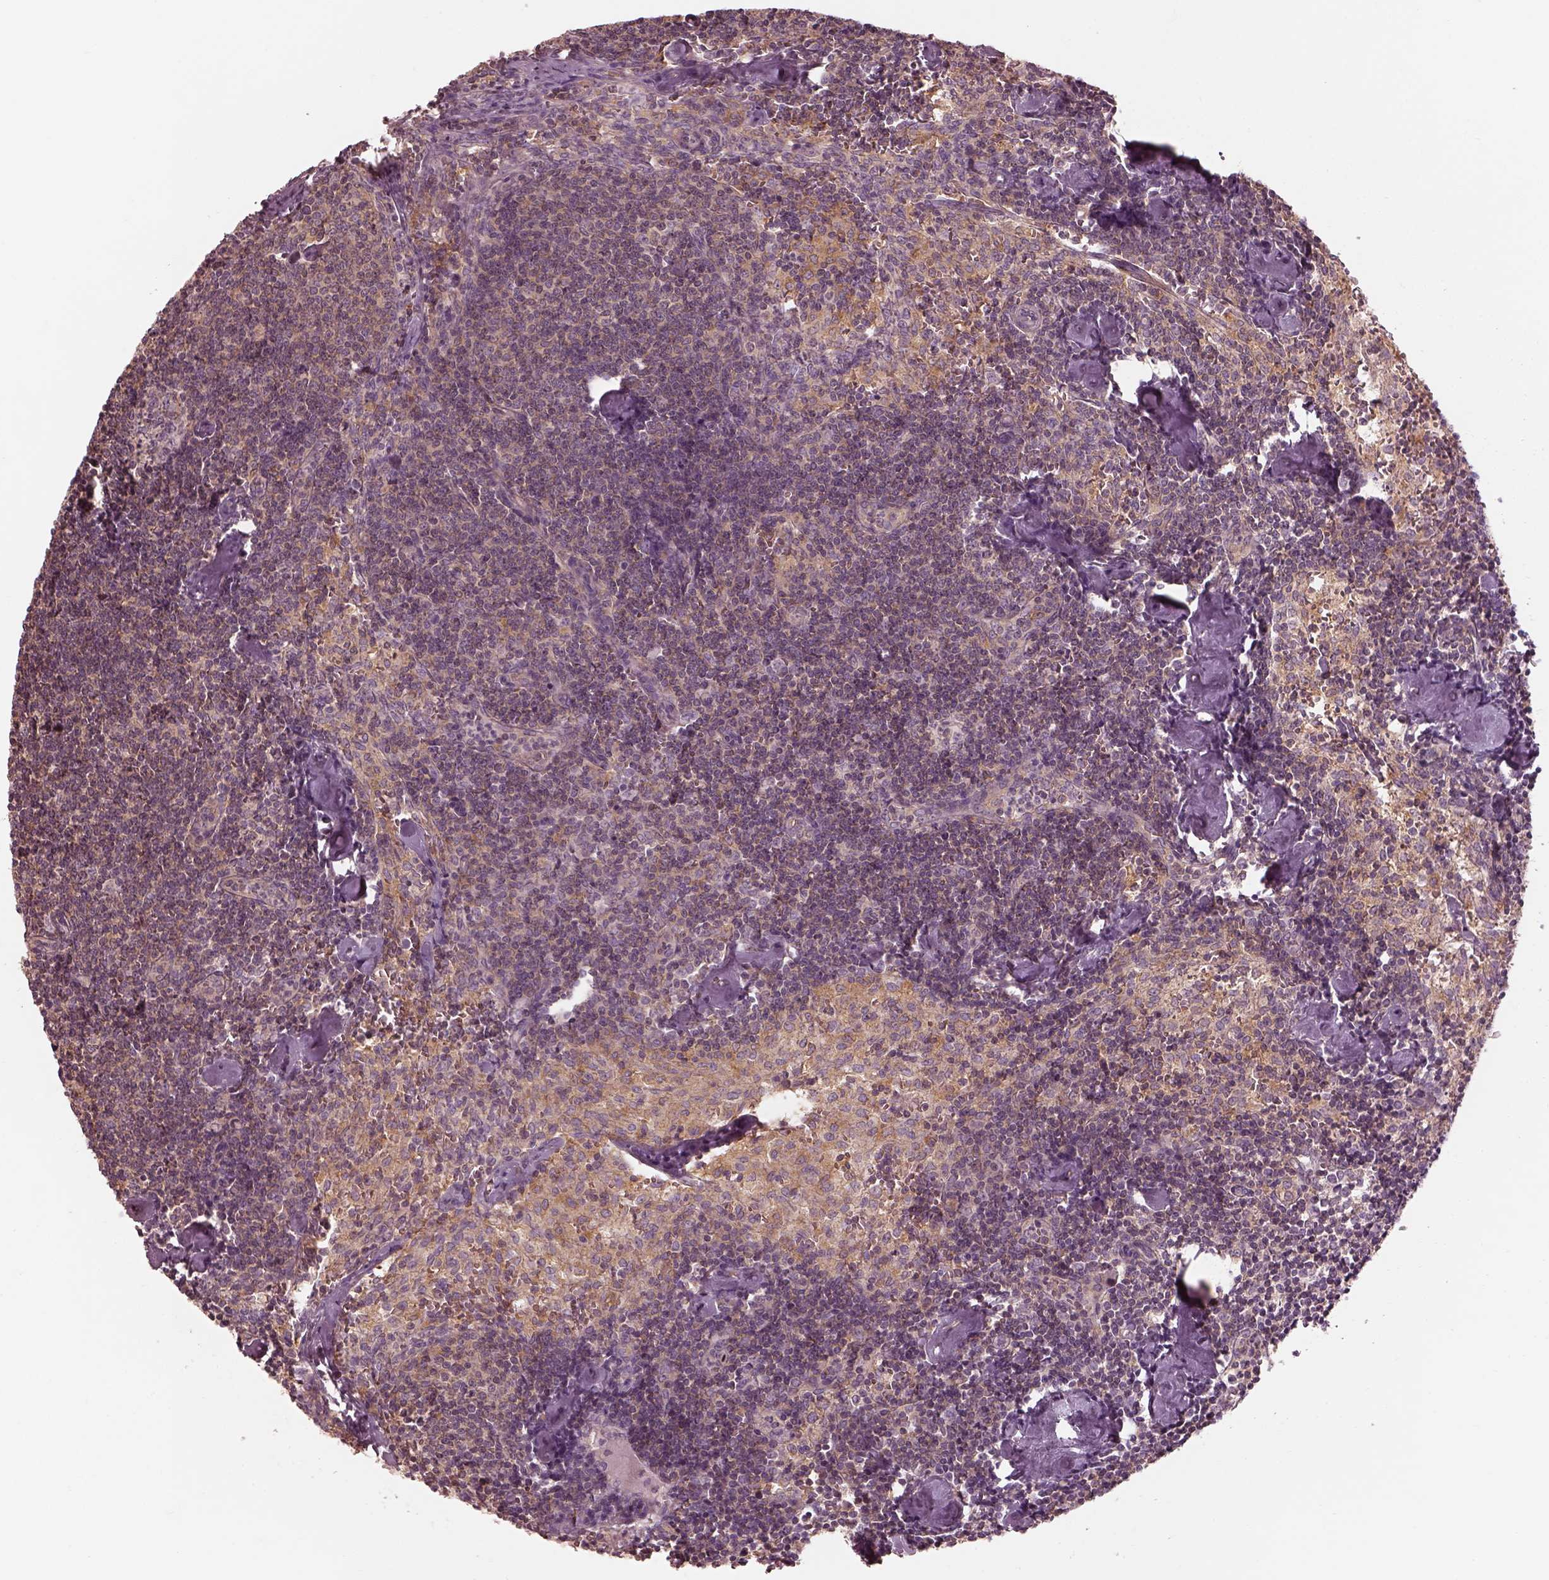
{"staining": {"intensity": "negative", "quantity": "none", "location": "none"}, "tissue": "lymph node", "cell_type": "Germinal center cells", "image_type": "normal", "snomed": [{"axis": "morphology", "description": "Normal tissue, NOS"}, {"axis": "topography", "description": "Lymph node"}], "caption": "A high-resolution micrograph shows IHC staining of normal lymph node, which reveals no significant positivity in germinal center cells.", "gene": "PRKACG", "patient": {"sex": "female", "age": 50}}